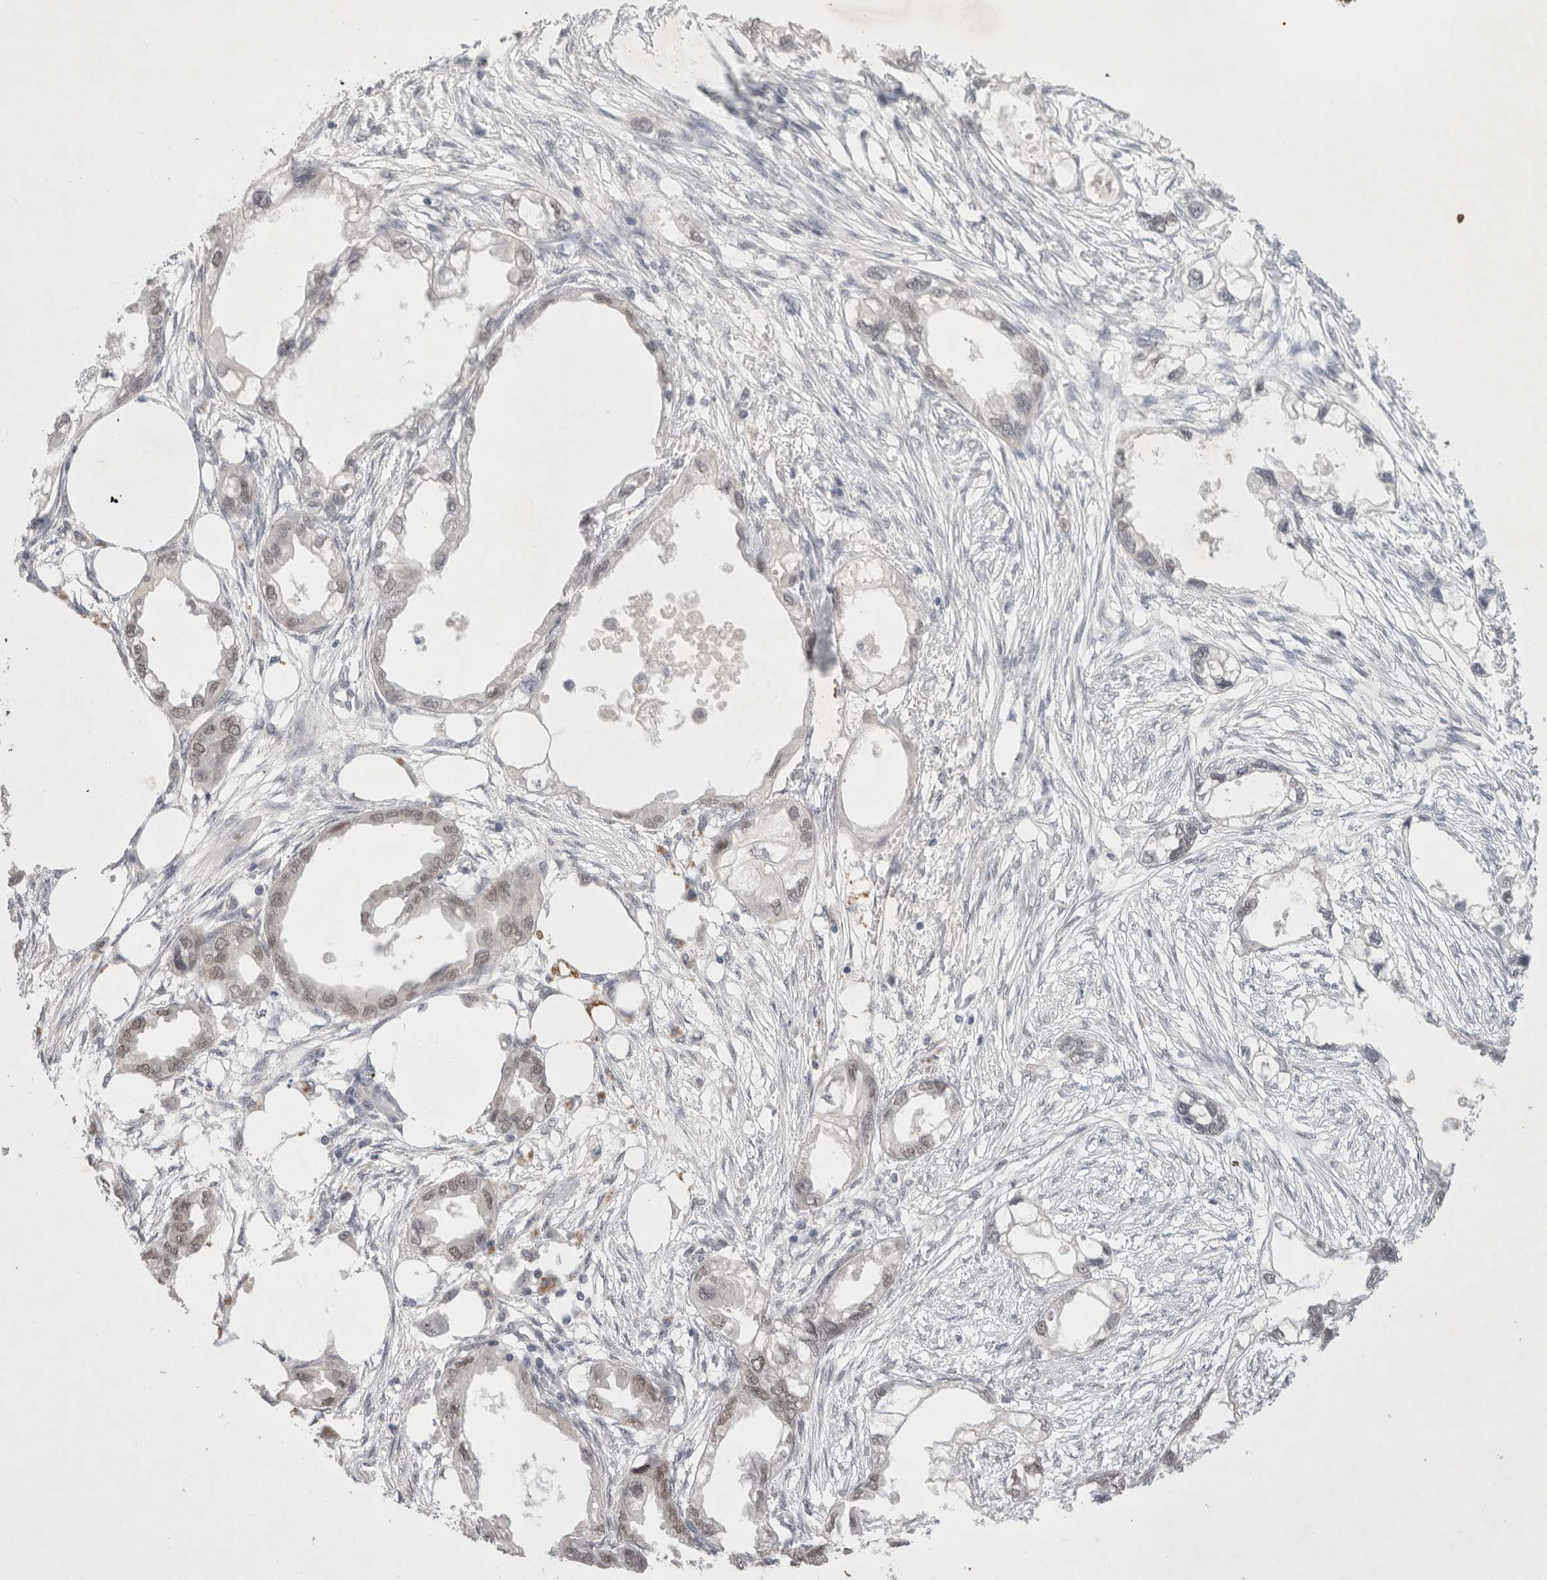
{"staining": {"intensity": "weak", "quantity": ">75%", "location": "nuclear"}, "tissue": "endometrial cancer", "cell_type": "Tumor cells", "image_type": "cancer", "snomed": [{"axis": "morphology", "description": "Adenocarcinoma, NOS"}, {"axis": "morphology", "description": "Adenocarcinoma, metastatic, NOS"}, {"axis": "topography", "description": "Adipose tissue"}, {"axis": "topography", "description": "Endometrium"}], "caption": "Tumor cells demonstrate low levels of weak nuclear positivity in about >75% of cells in human adenocarcinoma (endometrial). Using DAB (brown) and hematoxylin (blue) stains, captured at high magnification using brightfield microscopy.", "gene": "RECQL4", "patient": {"sex": "female", "age": 67}}